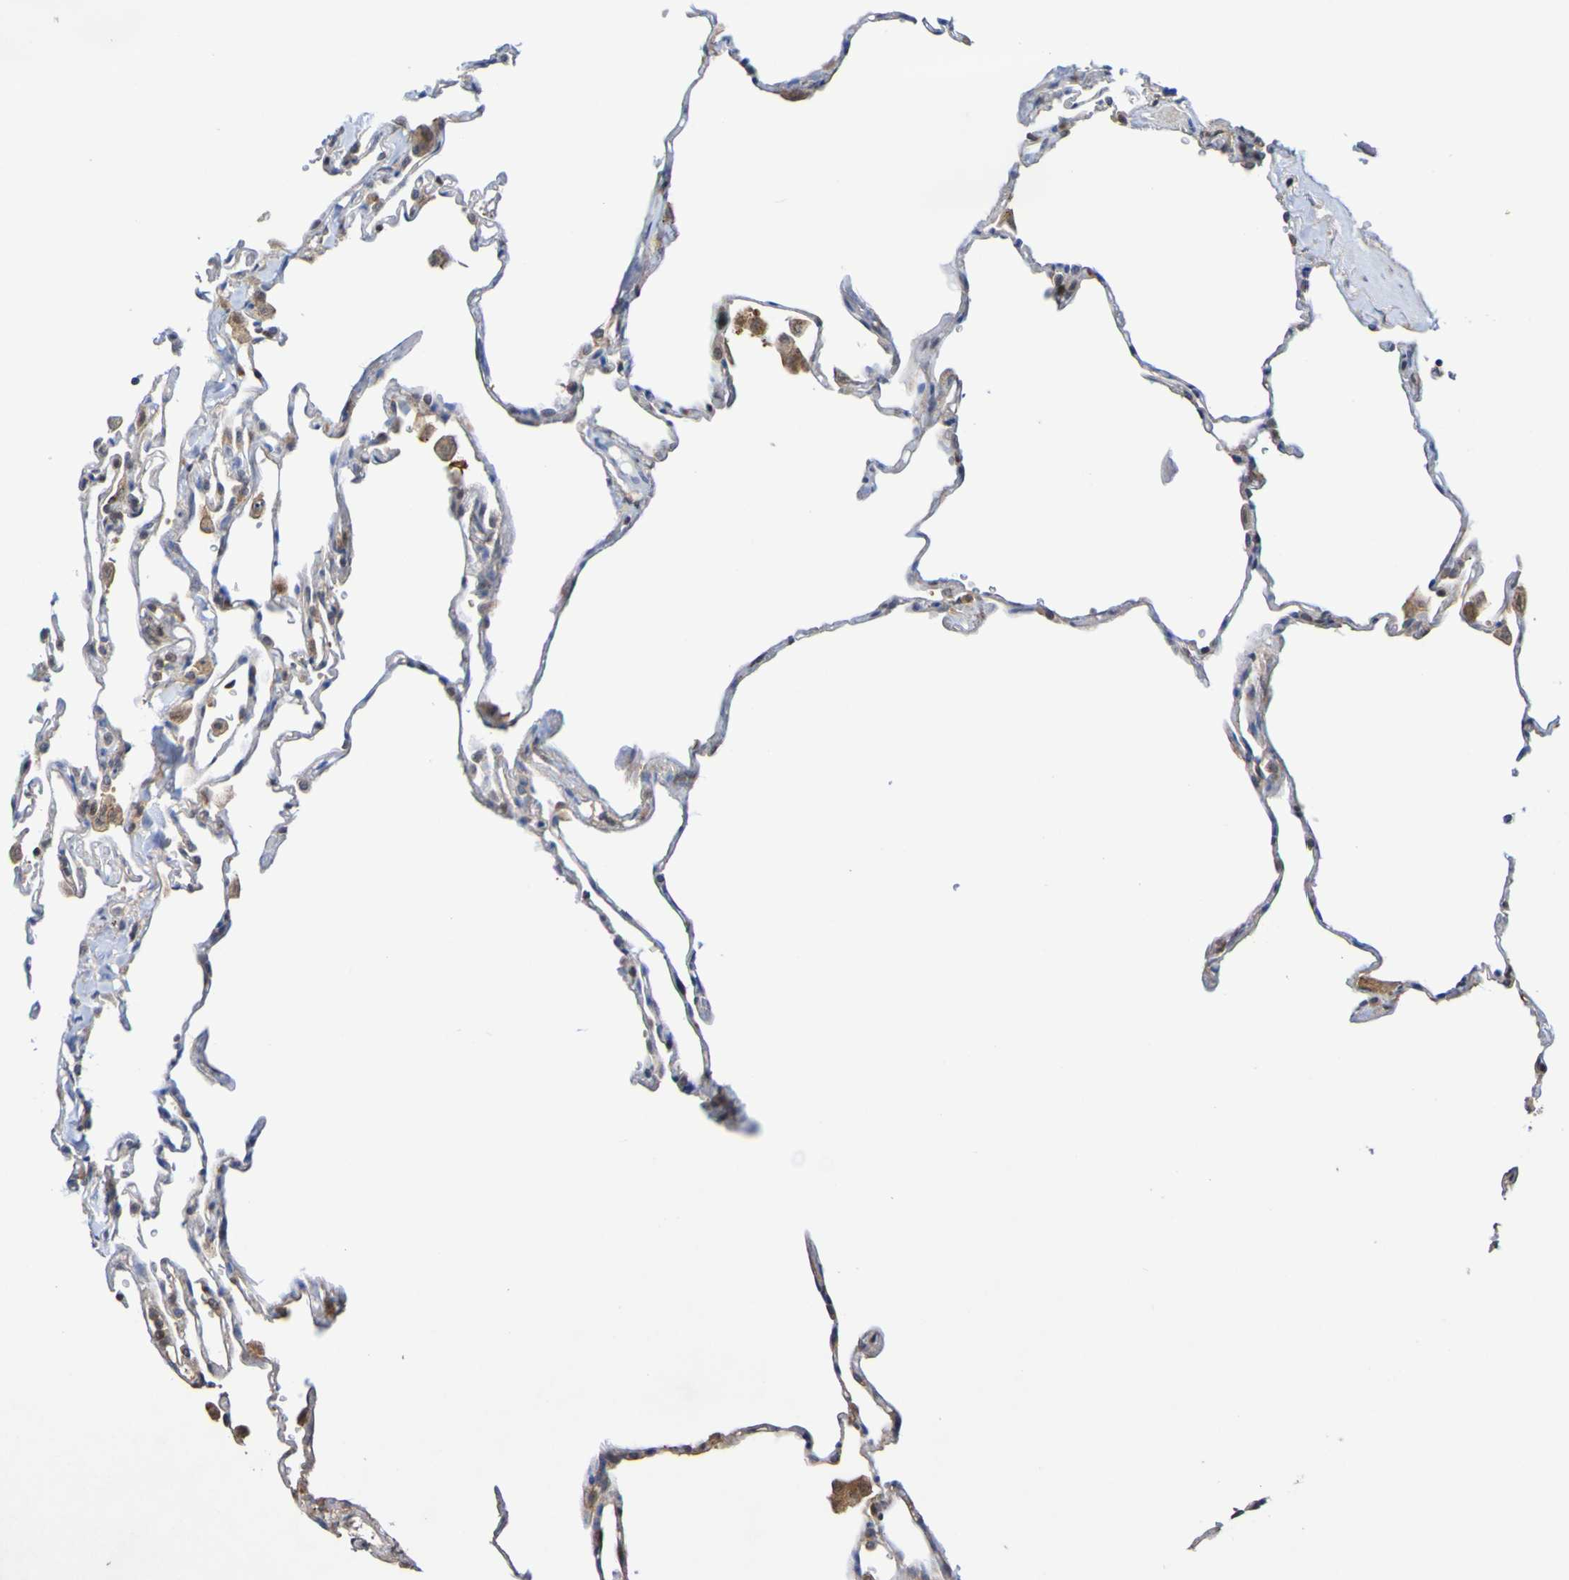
{"staining": {"intensity": "negative", "quantity": "none", "location": "none"}, "tissue": "lung", "cell_type": "Alveolar cells", "image_type": "normal", "snomed": [{"axis": "morphology", "description": "Normal tissue, NOS"}, {"axis": "topography", "description": "Lung"}], "caption": "This is an immunohistochemistry (IHC) micrograph of benign human lung. There is no expression in alveolar cells.", "gene": "ATIC", "patient": {"sex": "male", "age": 59}}